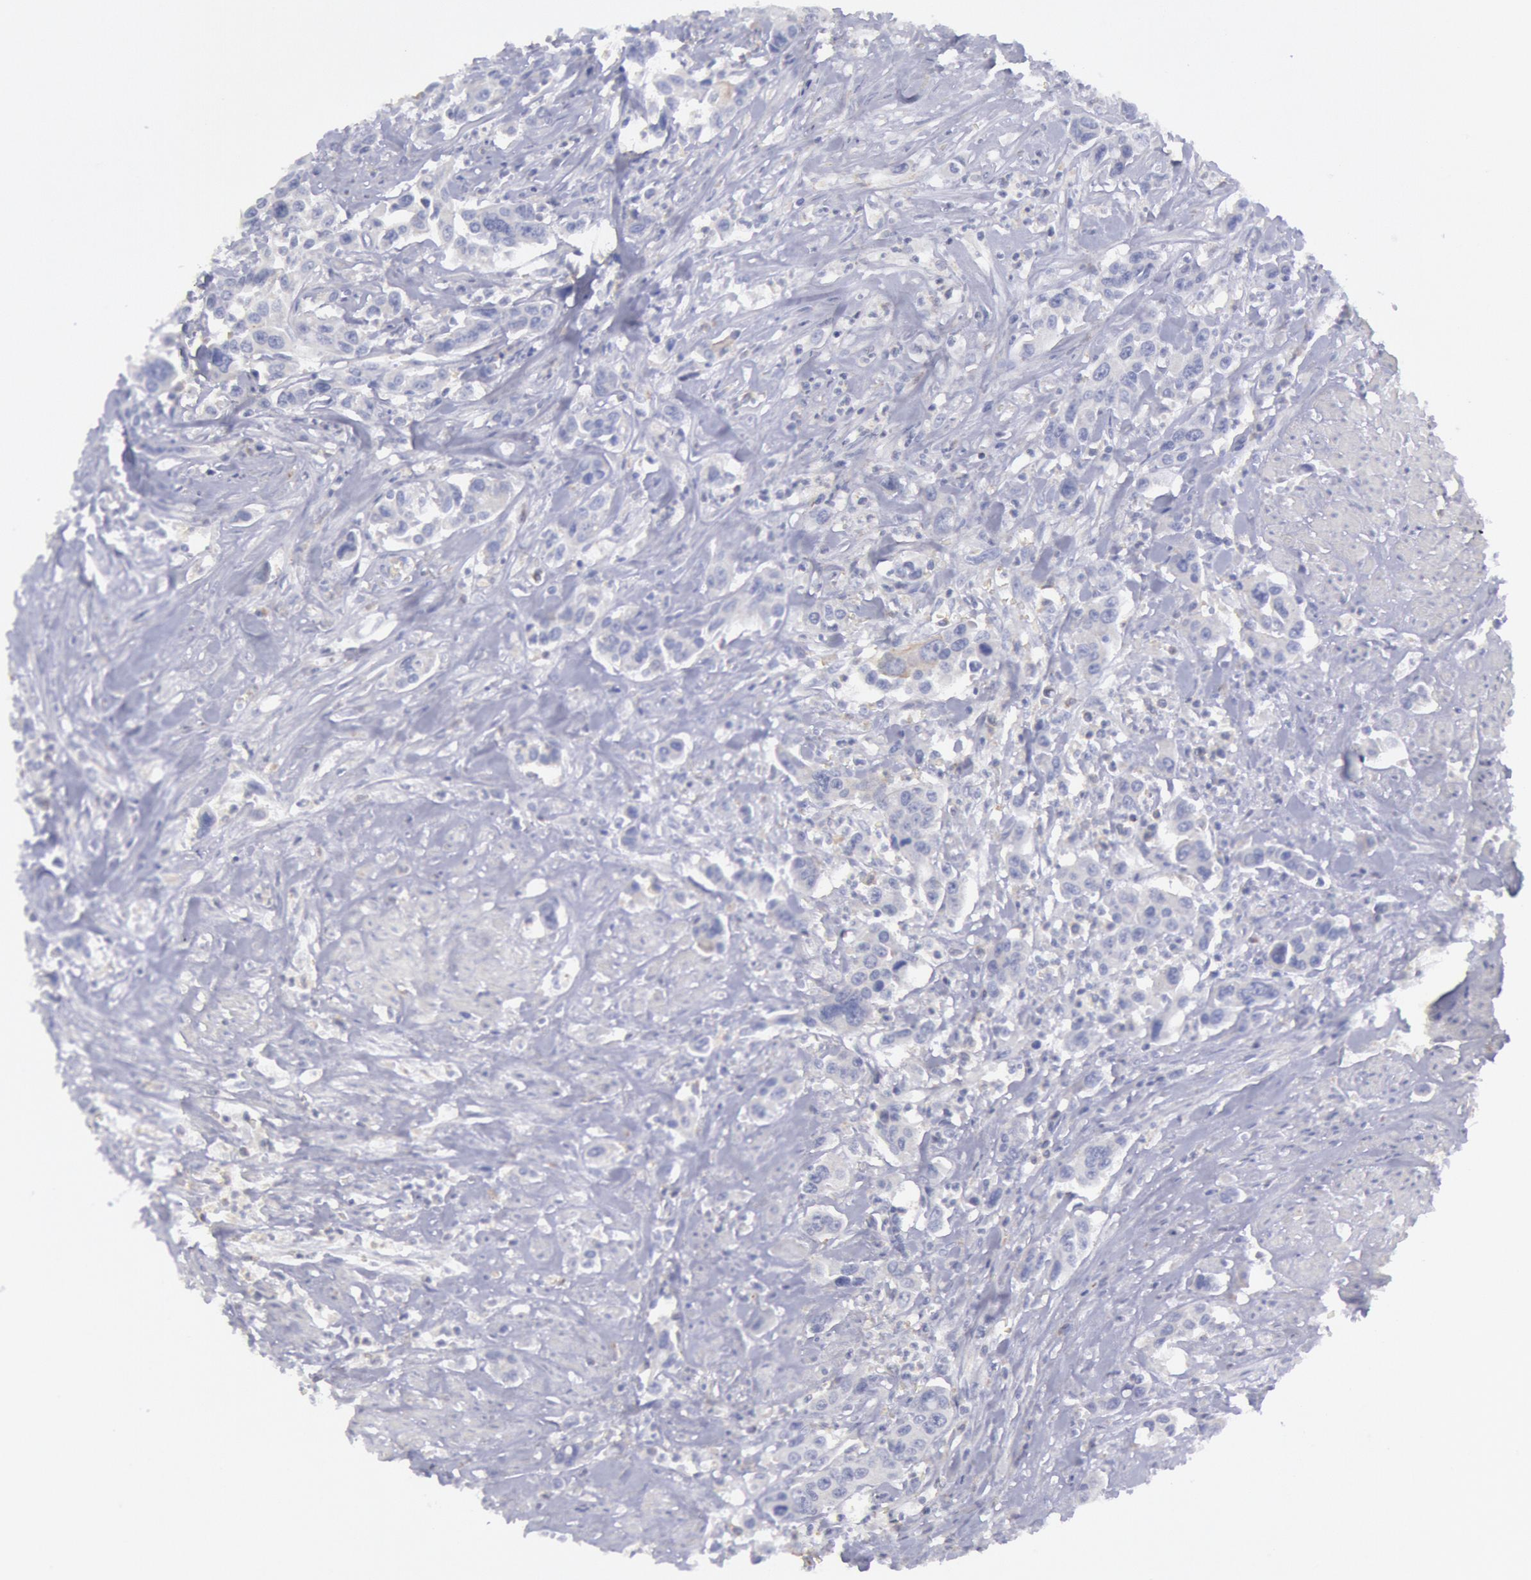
{"staining": {"intensity": "negative", "quantity": "none", "location": "none"}, "tissue": "urothelial cancer", "cell_type": "Tumor cells", "image_type": "cancer", "snomed": [{"axis": "morphology", "description": "Urothelial carcinoma, High grade"}, {"axis": "topography", "description": "Urinary bladder"}], "caption": "A histopathology image of urothelial cancer stained for a protein displays no brown staining in tumor cells. (Immunohistochemistry (ihc), brightfield microscopy, high magnification).", "gene": "MYH7", "patient": {"sex": "male", "age": 86}}